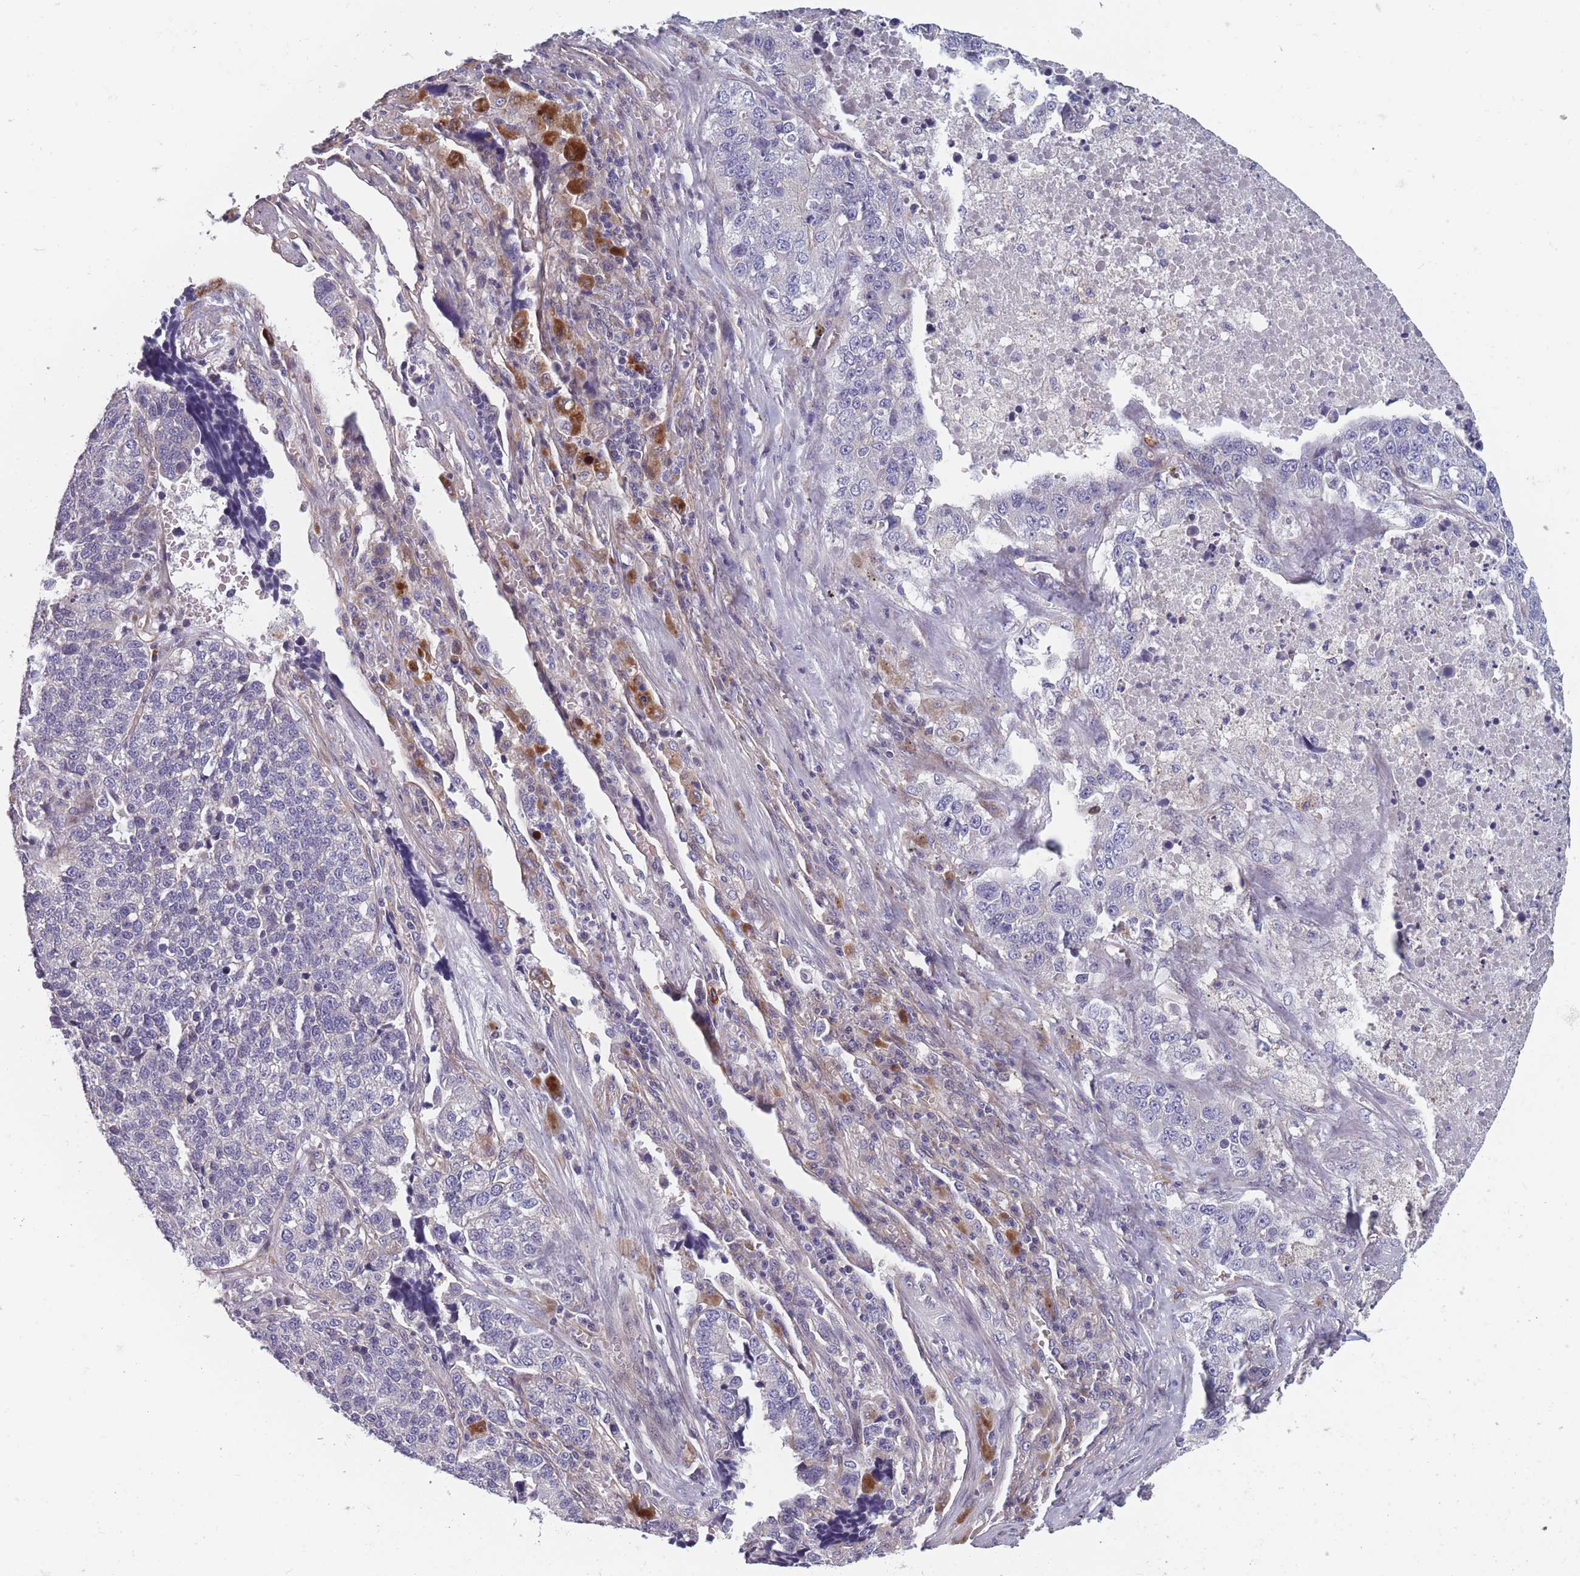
{"staining": {"intensity": "negative", "quantity": "none", "location": "none"}, "tissue": "lung cancer", "cell_type": "Tumor cells", "image_type": "cancer", "snomed": [{"axis": "morphology", "description": "Adenocarcinoma, NOS"}, {"axis": "topography", "description": "Lung"}], "caption": "DAB immunohistochemical staining of lung cancer (adenocarcinoma) demonstrates no significant positivity in tumor cells.", "gene": "FAM83F", "patient": {"sex": "male", "age": 49}}